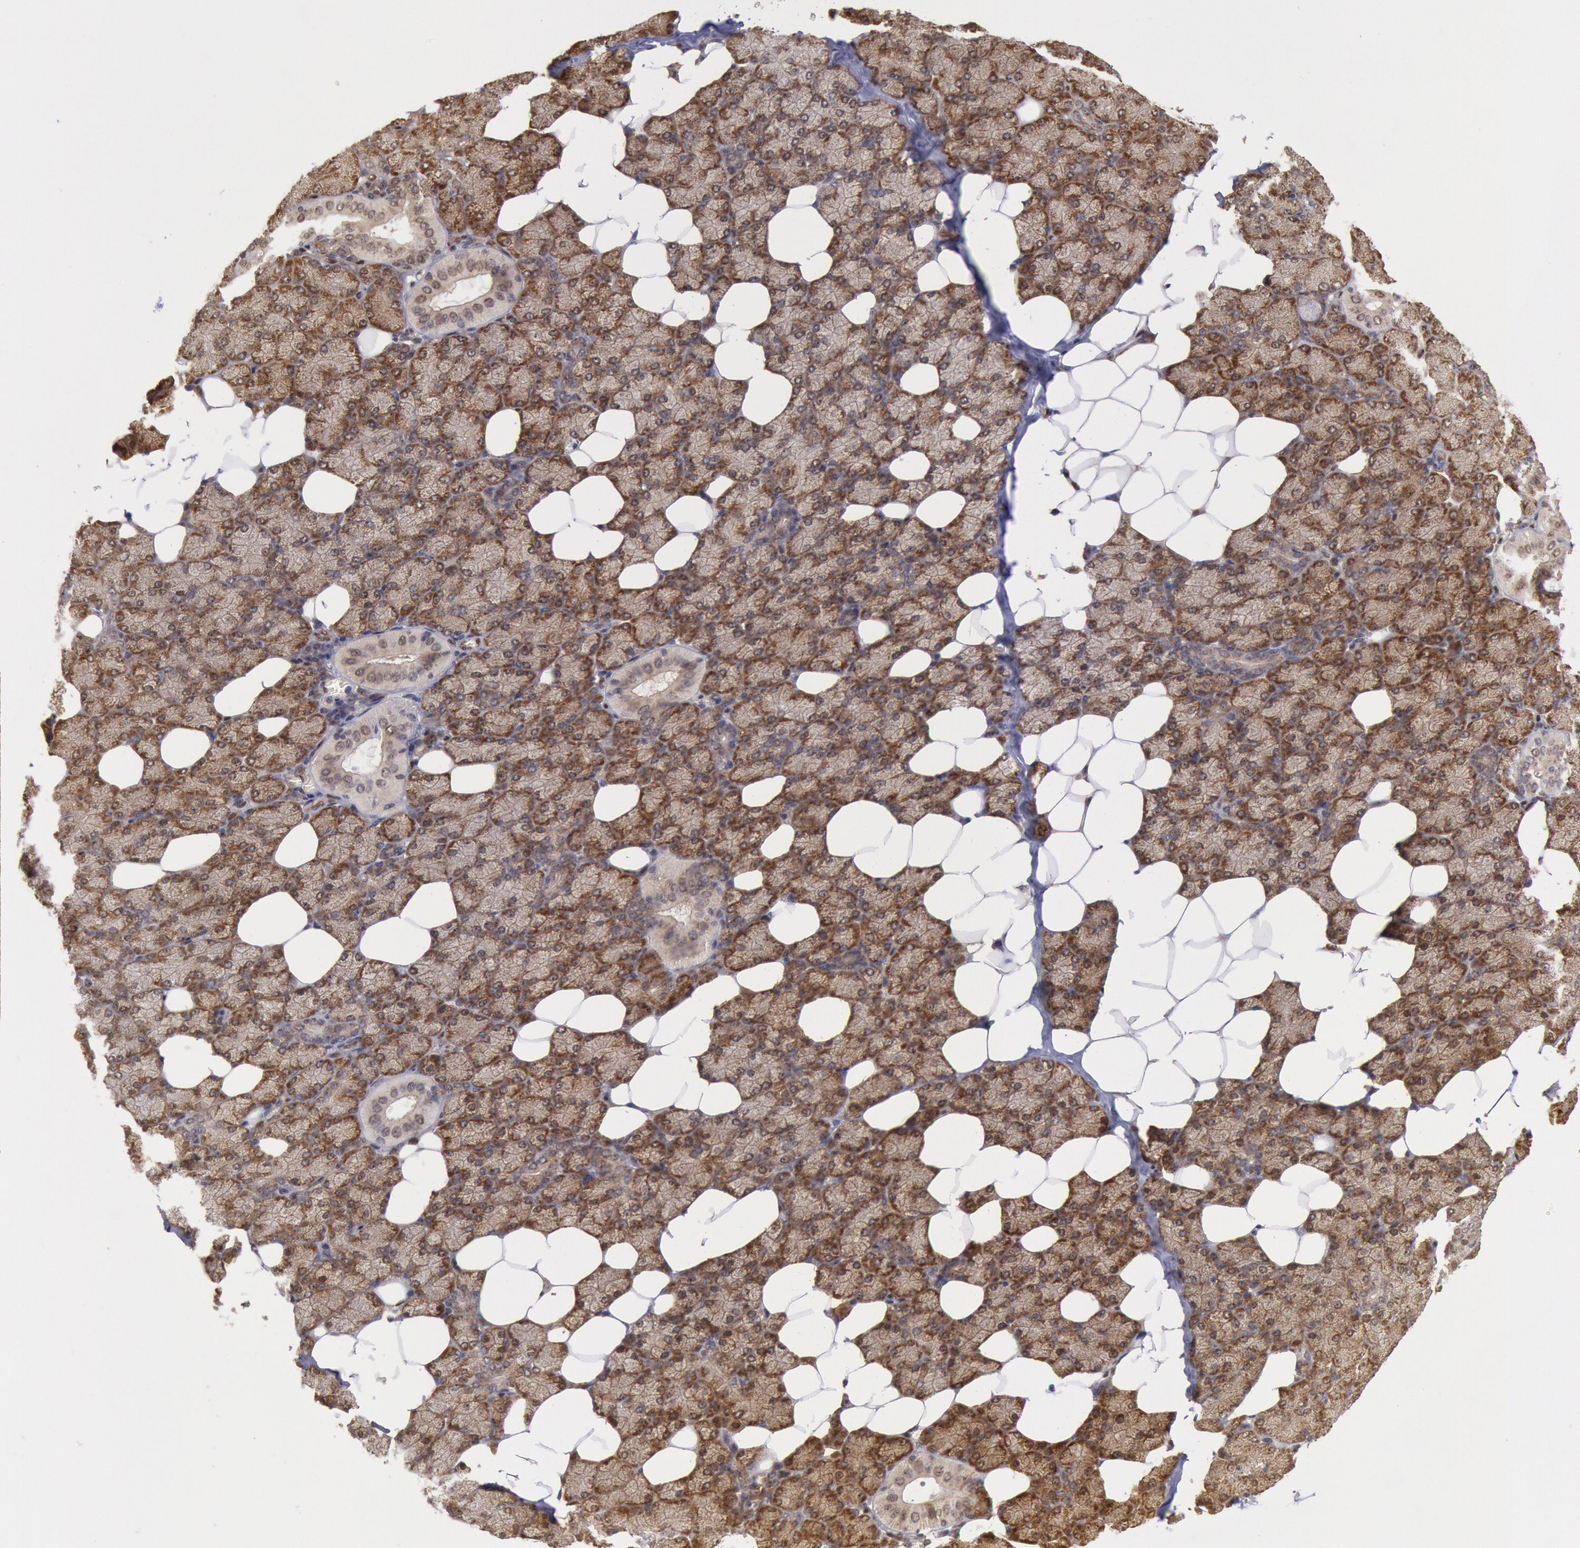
{"staining": {"intensity": "moderate", "quantity": ">75%", "location": "cytoplasmic/membranous"}, "tissue": "salivary gland", "cell_type": "Glandular cells", "image_type": "normal", "snomed": [{"axis": "morphology", "description": "Normal tissue, NOS"}, {"axis": "topography", "description": "Lymph node"}, {"axis": "topography", "description": "Salivary gland"}], "caption": "High-power microscopy captured an immunohistochemistry (IHC) photomicrograph of unremarkable salivary gland, revealing moderate cytoplasmic/membranous expression in approximately >75% of glandular cells.", "gene": "STX17", "patient": {"sex": "male", "age": 8}}